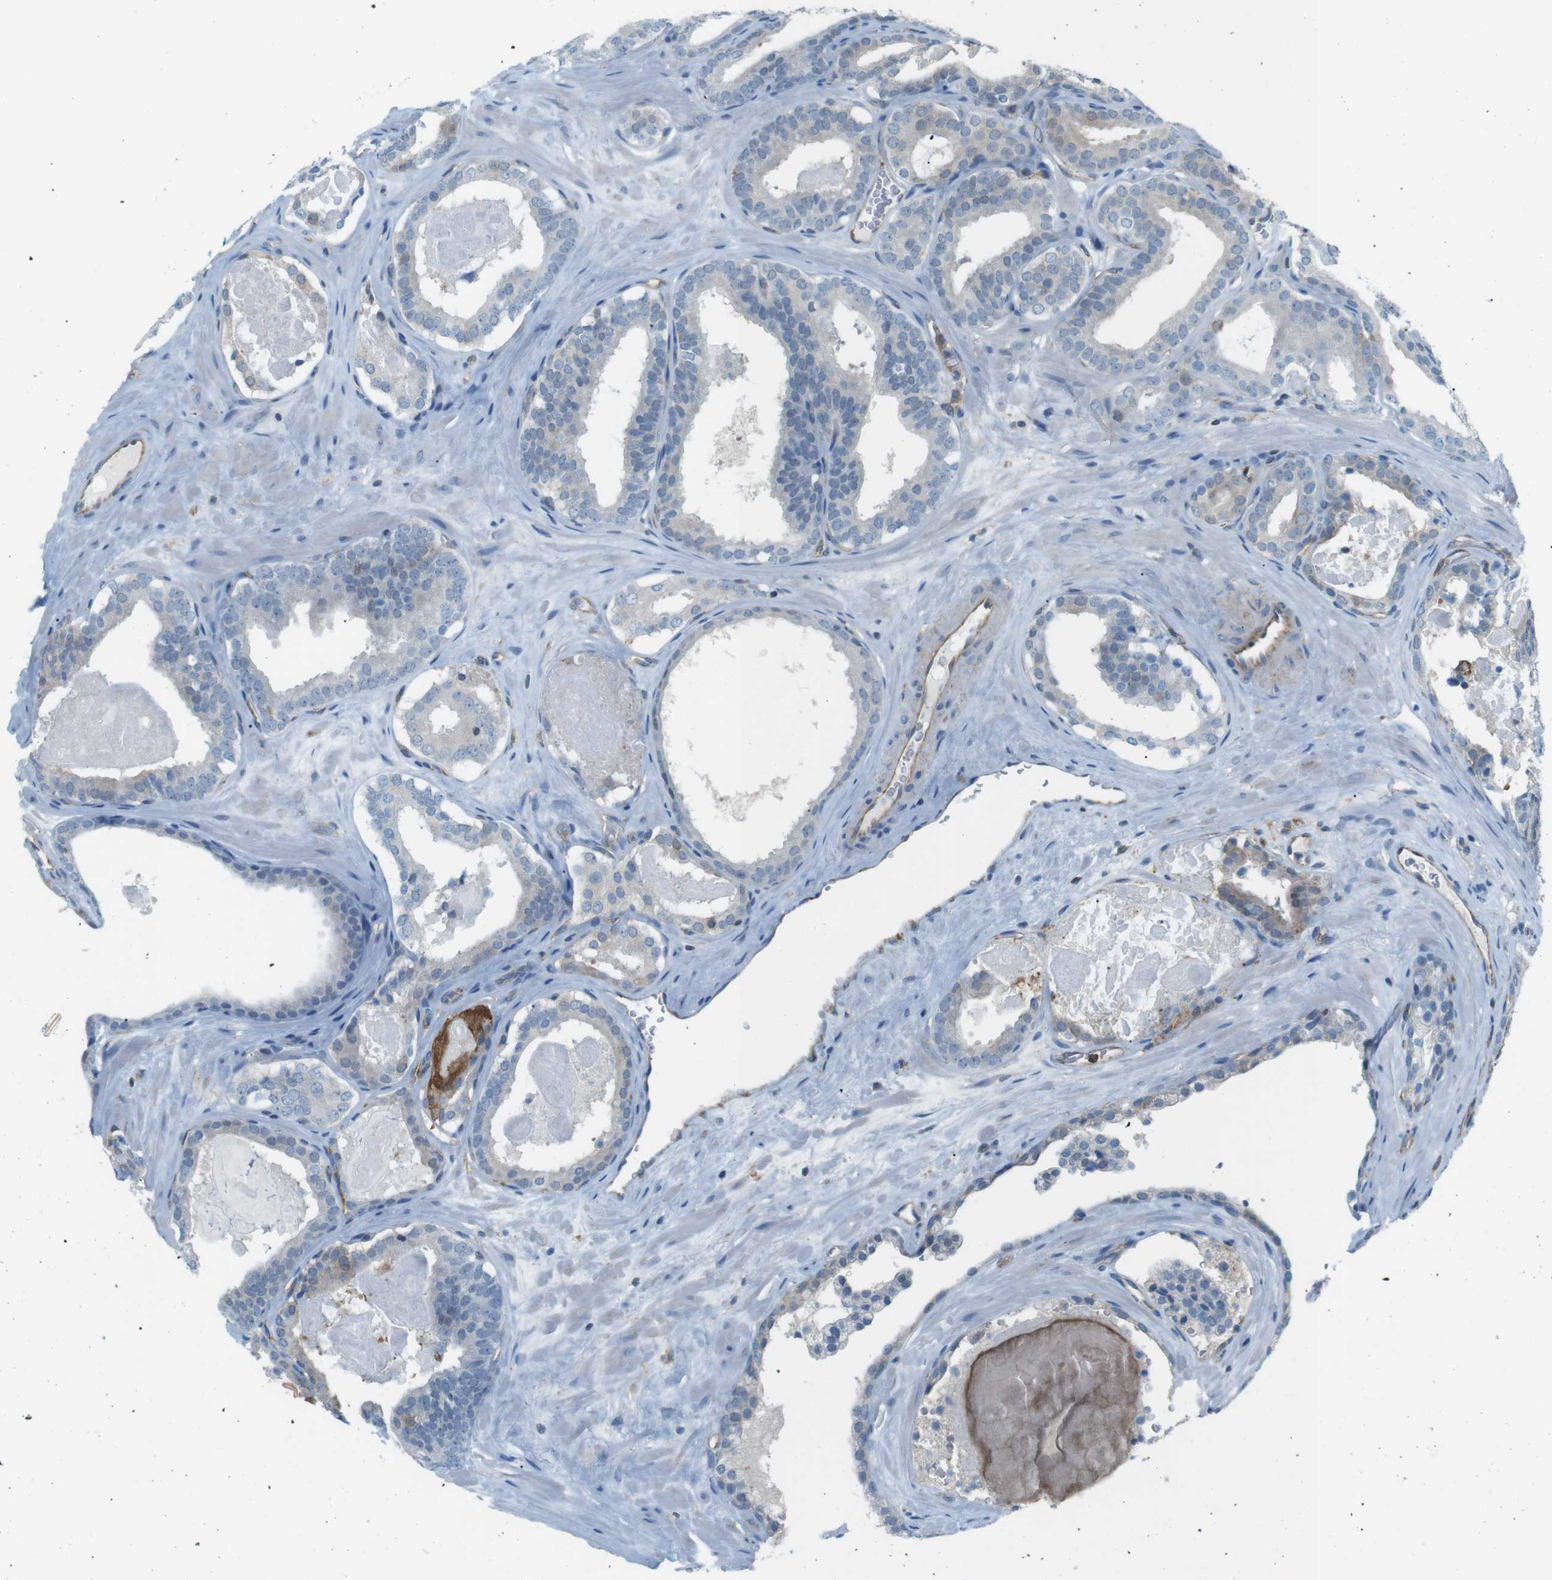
{"staining": {"intensity": "moderate", "quantity": "<25%", "location": "cytoplasmic/membranous"}, "tissue": "prostate cancer", "cell_type": "Tumor cells", "image_type": "cancer", "snomed": [{"axis": "morphology", "description": "Adenocarcinoma, High grade"}, {"axis": "topography", "description": "Prostate"}], "caption": "There is low levels of moderate cytoplasmic/membranous expression in tumor cells of prostate cancer (high-grade adenocarcinoma), as demonstrated by immunohistochemical staining (brown color).", "gene": "PEPD", "patient": {"sex": "male", "age": 60}}